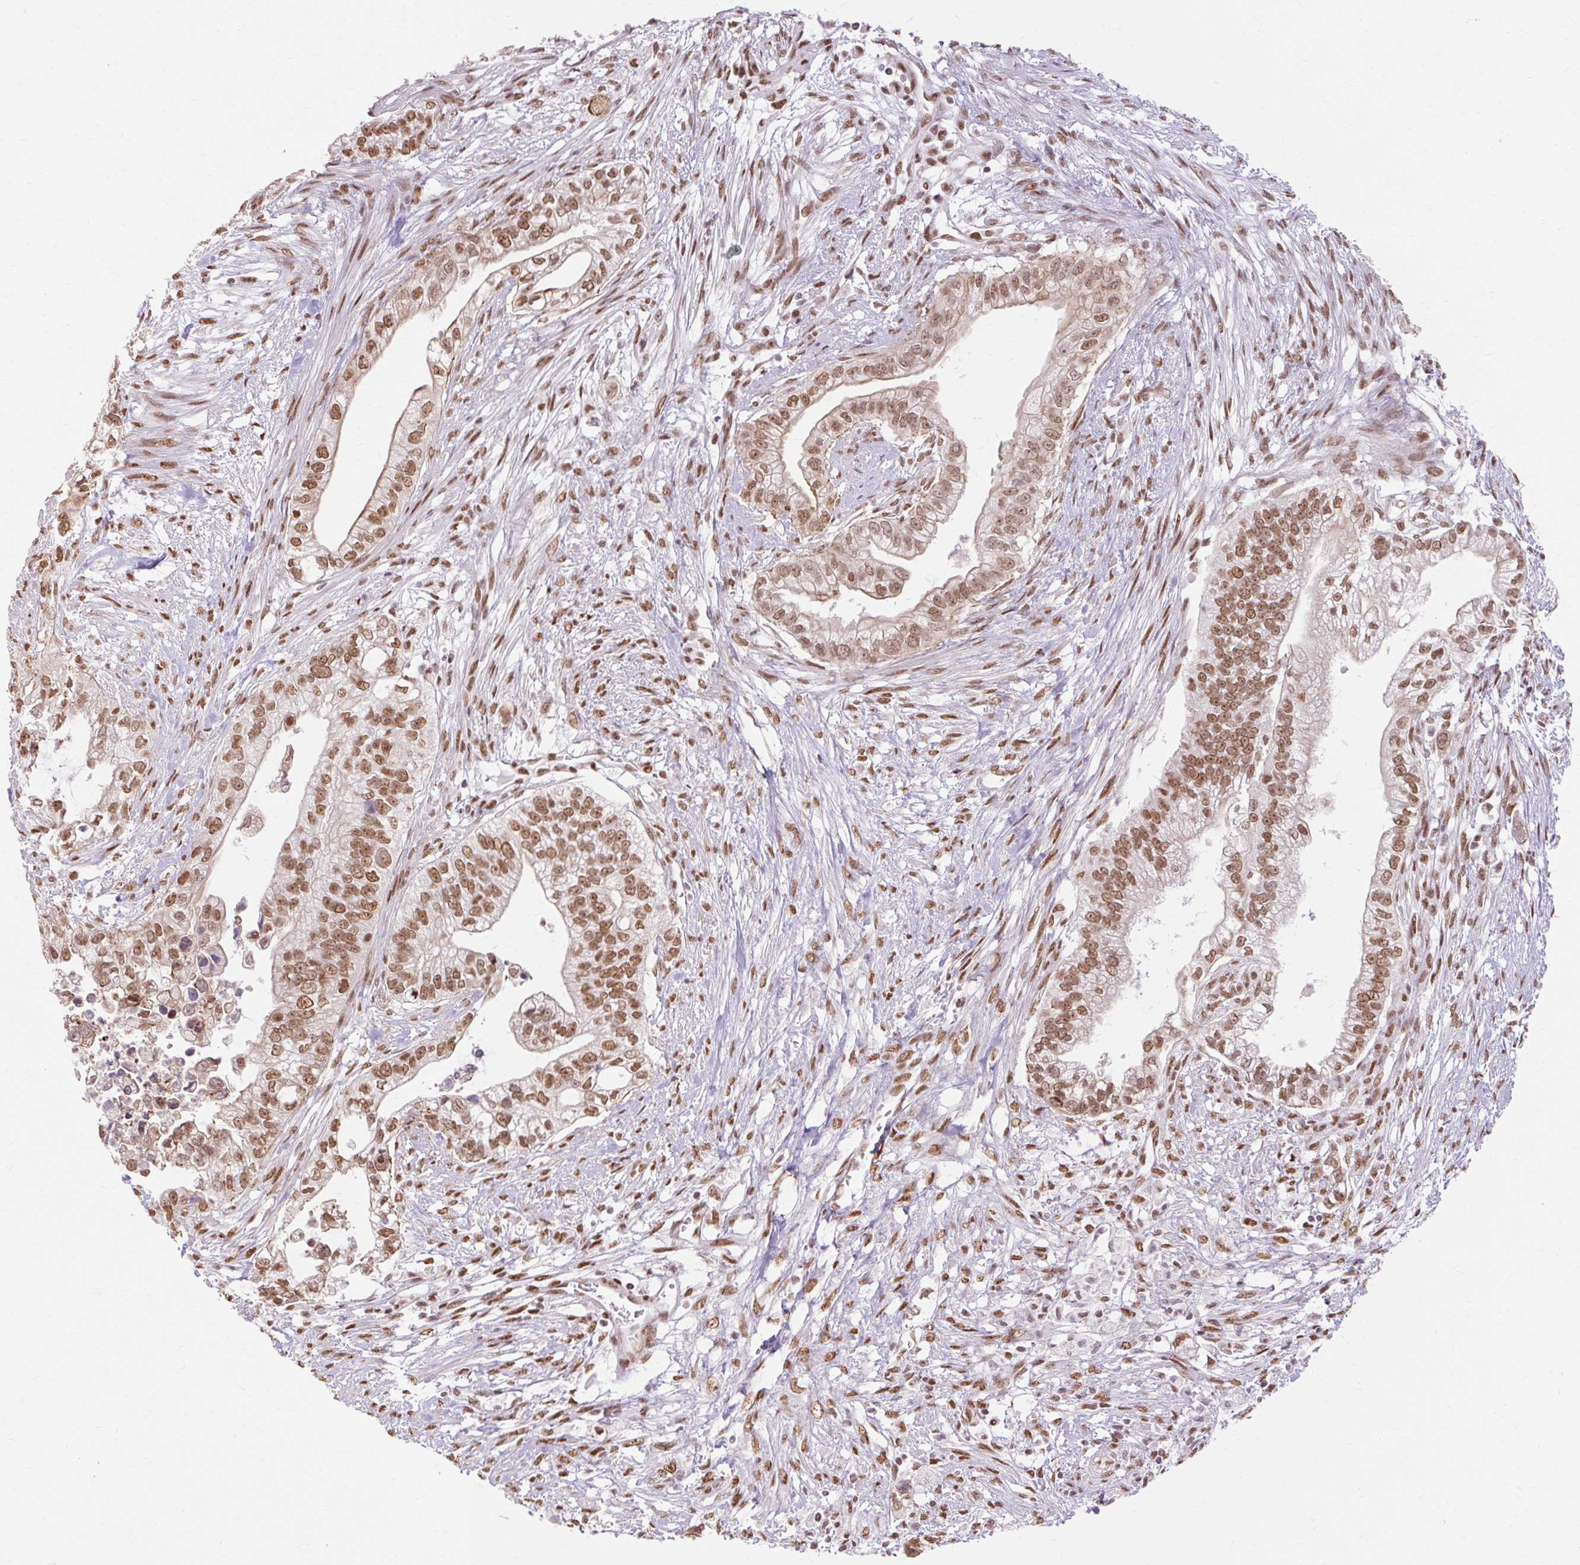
{"staining": {"intensity": "strong", "quantity": ">75%", "location": "cytoplasmic/membranous,nuclear"}, "tissue": "pancreatic cancer", "cell_type": "Tumor cells", "image_type": "cancer", "snomed": [{"axis": "morphology", "description": "Adenocarcinoma, NOS"}, {"axis": "topography", "description": "Pancreas"}], "caption": "A micrograph showing strong cytoplasmic/membranous and nuclear staining in approximately >75% of tumor cells in pancreatic adenocarcinoma, as visualized by brown immunohistochemical staining.", "gene": "NPIPB12", "patient": {"sex": "male", "age": 70}}